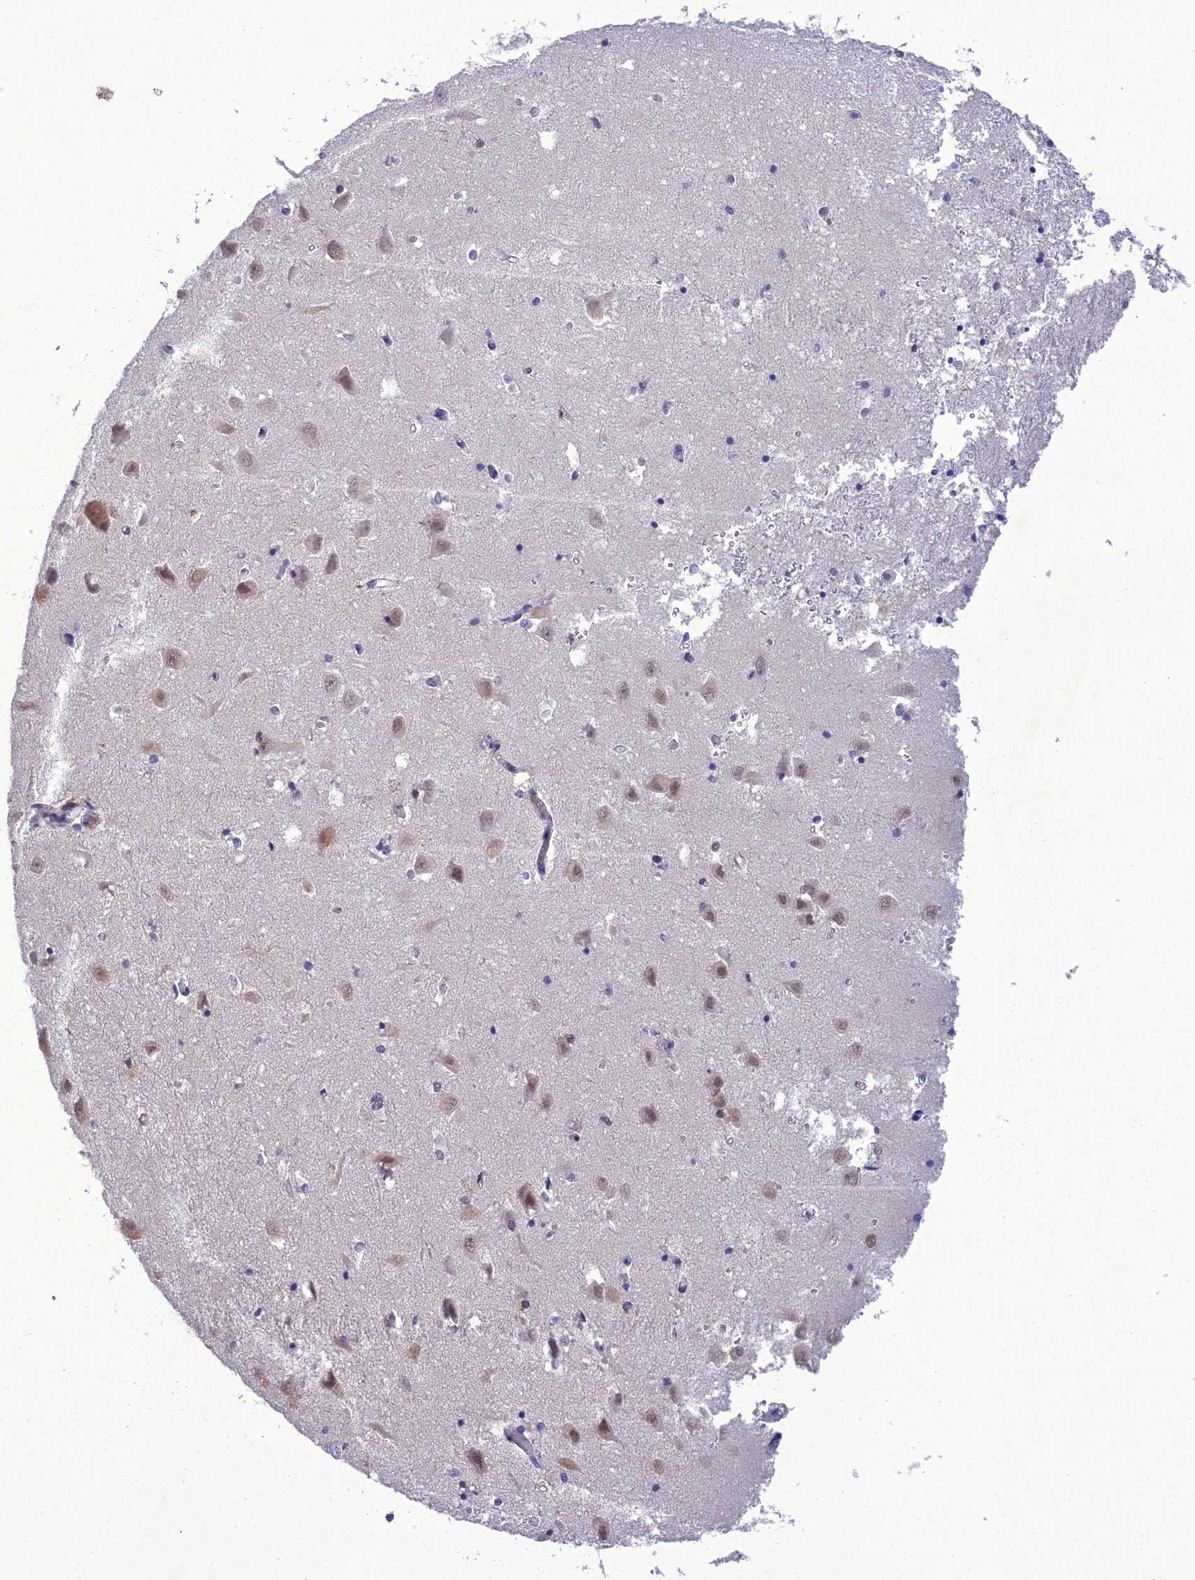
{"staining": {"intensity": "negative", "quantity": "none", "location": "none"}, "tissue": "hippocampus", "cell_type": "Glial cells", "image_type": "normal", "snomed": [{"axis": "morphology", "description": "Normal tissue, NOS"}, {"axis": "topography", "description": "Hippocampus"}], "caption": "Immunohistochemistry (IHC) image of unremarkable human hippocampus stained for a protein (brown), which displays no expression in glial cells.", "gene": "SNX24", "patient": {"sex": "male", "age": 70}}